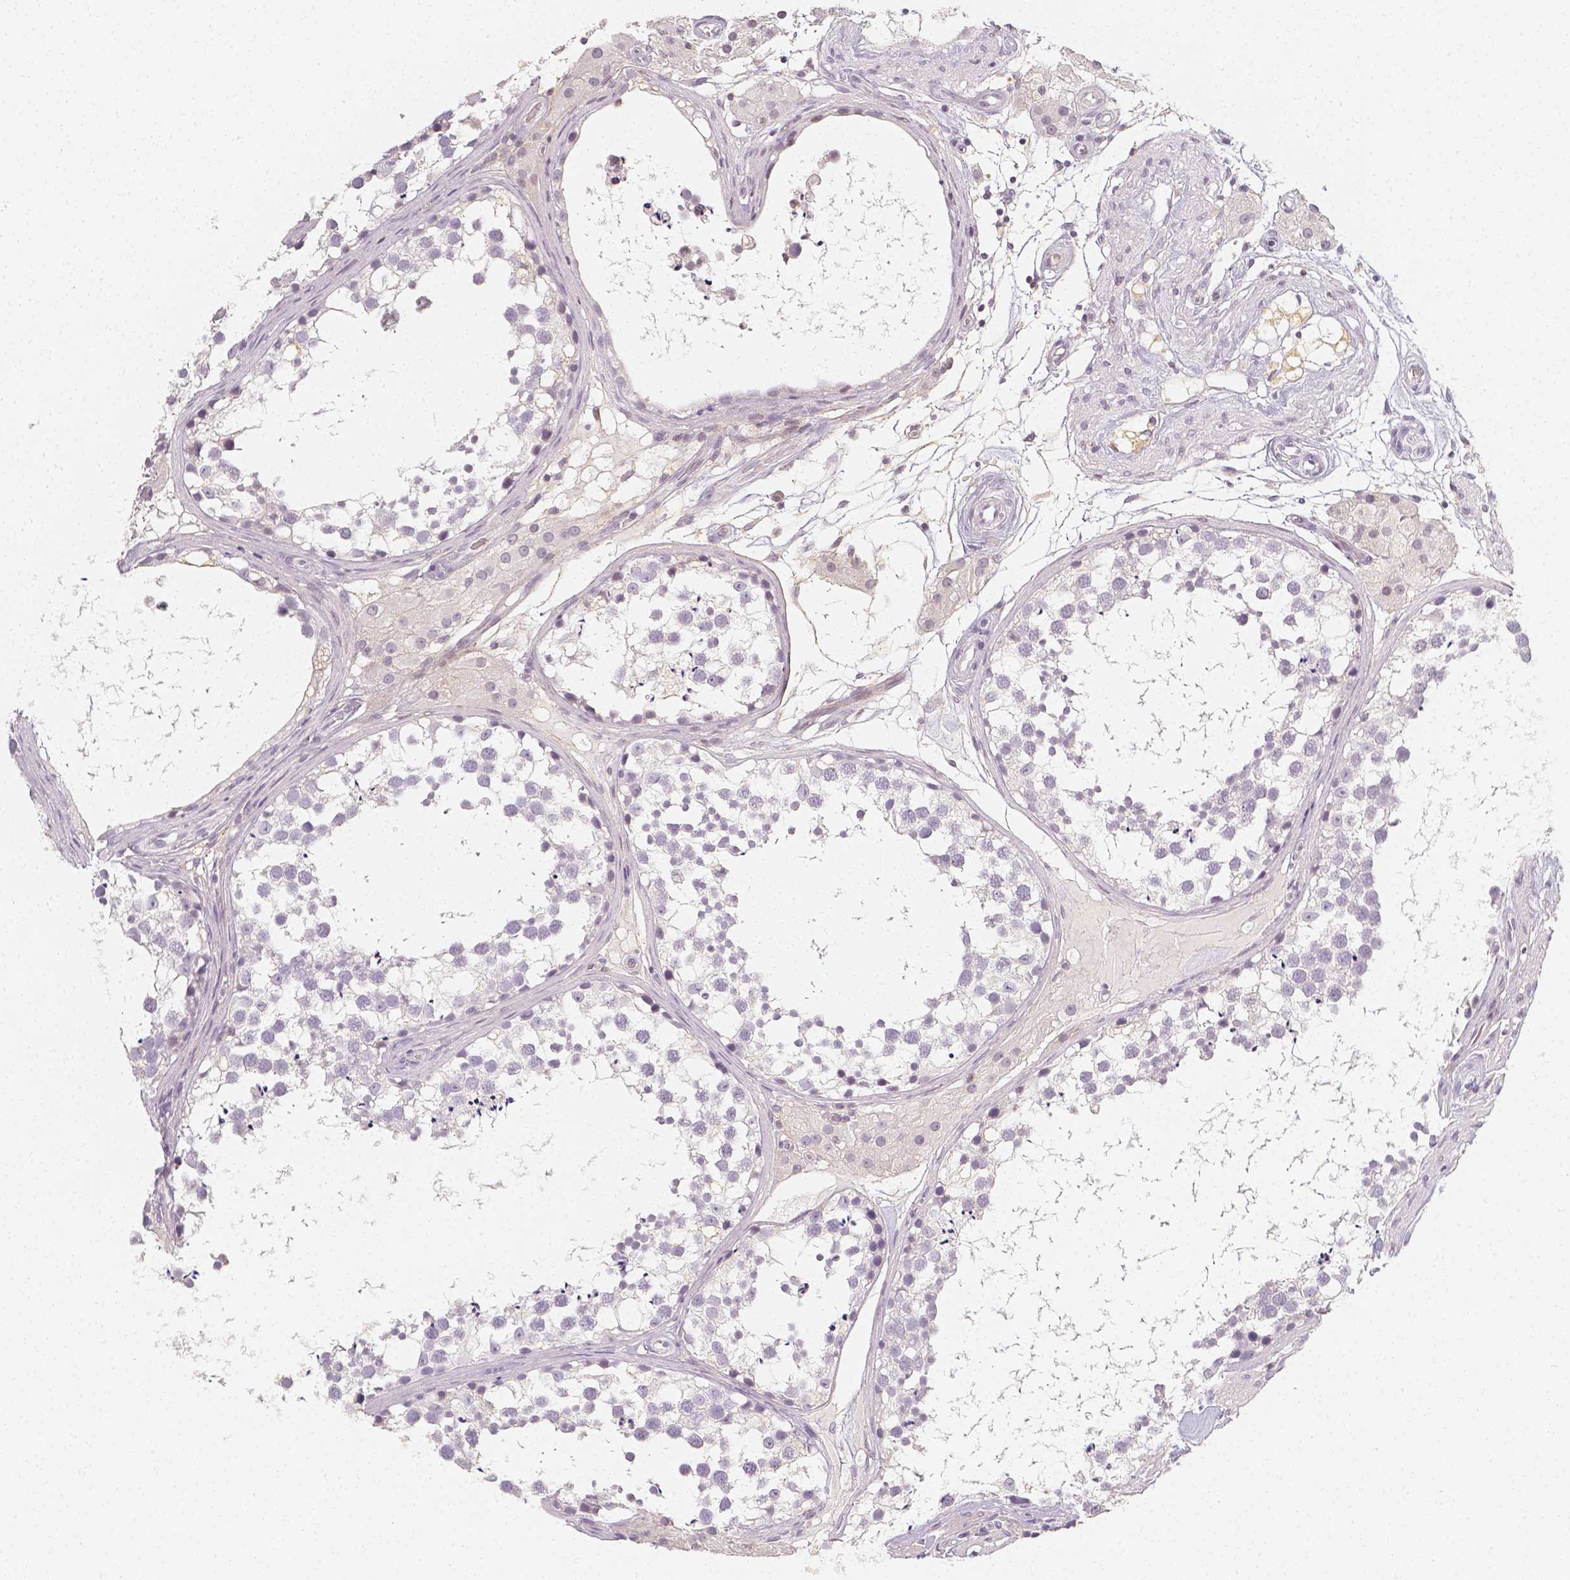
{"staining": {"intensity": "negative", "quantity": "none", "location": "none"}, "tissue": "testis", "cell_type": "Cells in seminiferous ducts", "image_type": "normal", "snomed": [{"axis": "morphology", "description": "Normal tissue, NOS"}, {"axis": "morphology", "description": "Seminoma, NOS"}, {"axis": "topography", "description": "Testis"}], "caption": "Human testis stained for a protein using immunohistochemistry exhibits no positivity in cells in seminiferous ducts.", "gene": "THY1", "patient": {"sex": "male", "age": 65}}